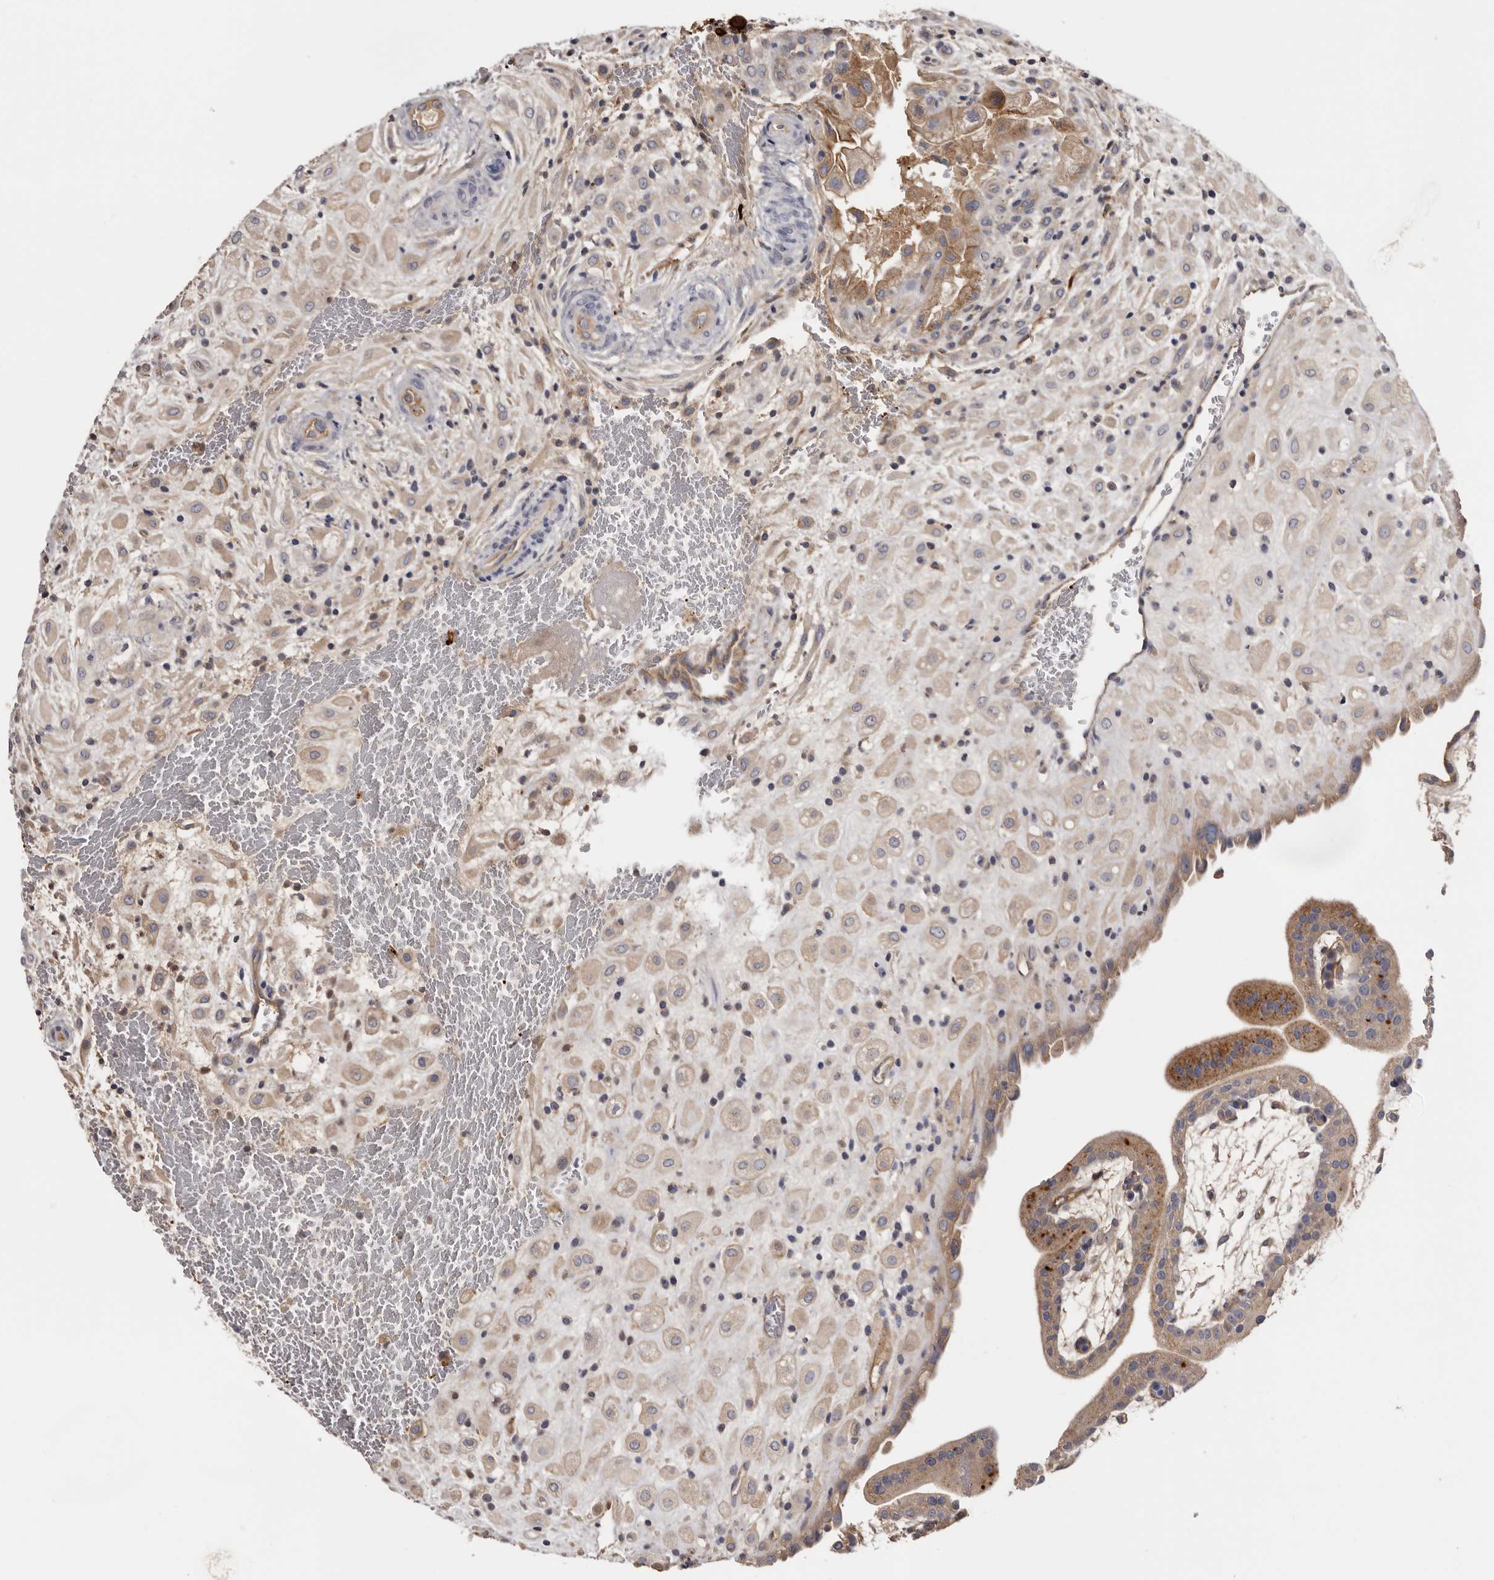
{"staining": {"intensity": "weak", "quantity": "25%-75%", "location": "cytoplasmic/membranous"}, "tissue": "placenta", "cell_type": "Decidual cells", "image_type": "normal", "snomed": [{"axis": "morphology", "description": "Normal tissue, NOS"}, {"axis": "topography", "description": "Placenta"}], "caption": "The micrograph demonstrates immunohistochemical staining of unremarkable placenta. There is weak cytoplasmic/membranous staining is identified in approximately 25%-75% of decidual cells.", "gene": "INKA2", "patient": {"sex": "female", "age": 35}}